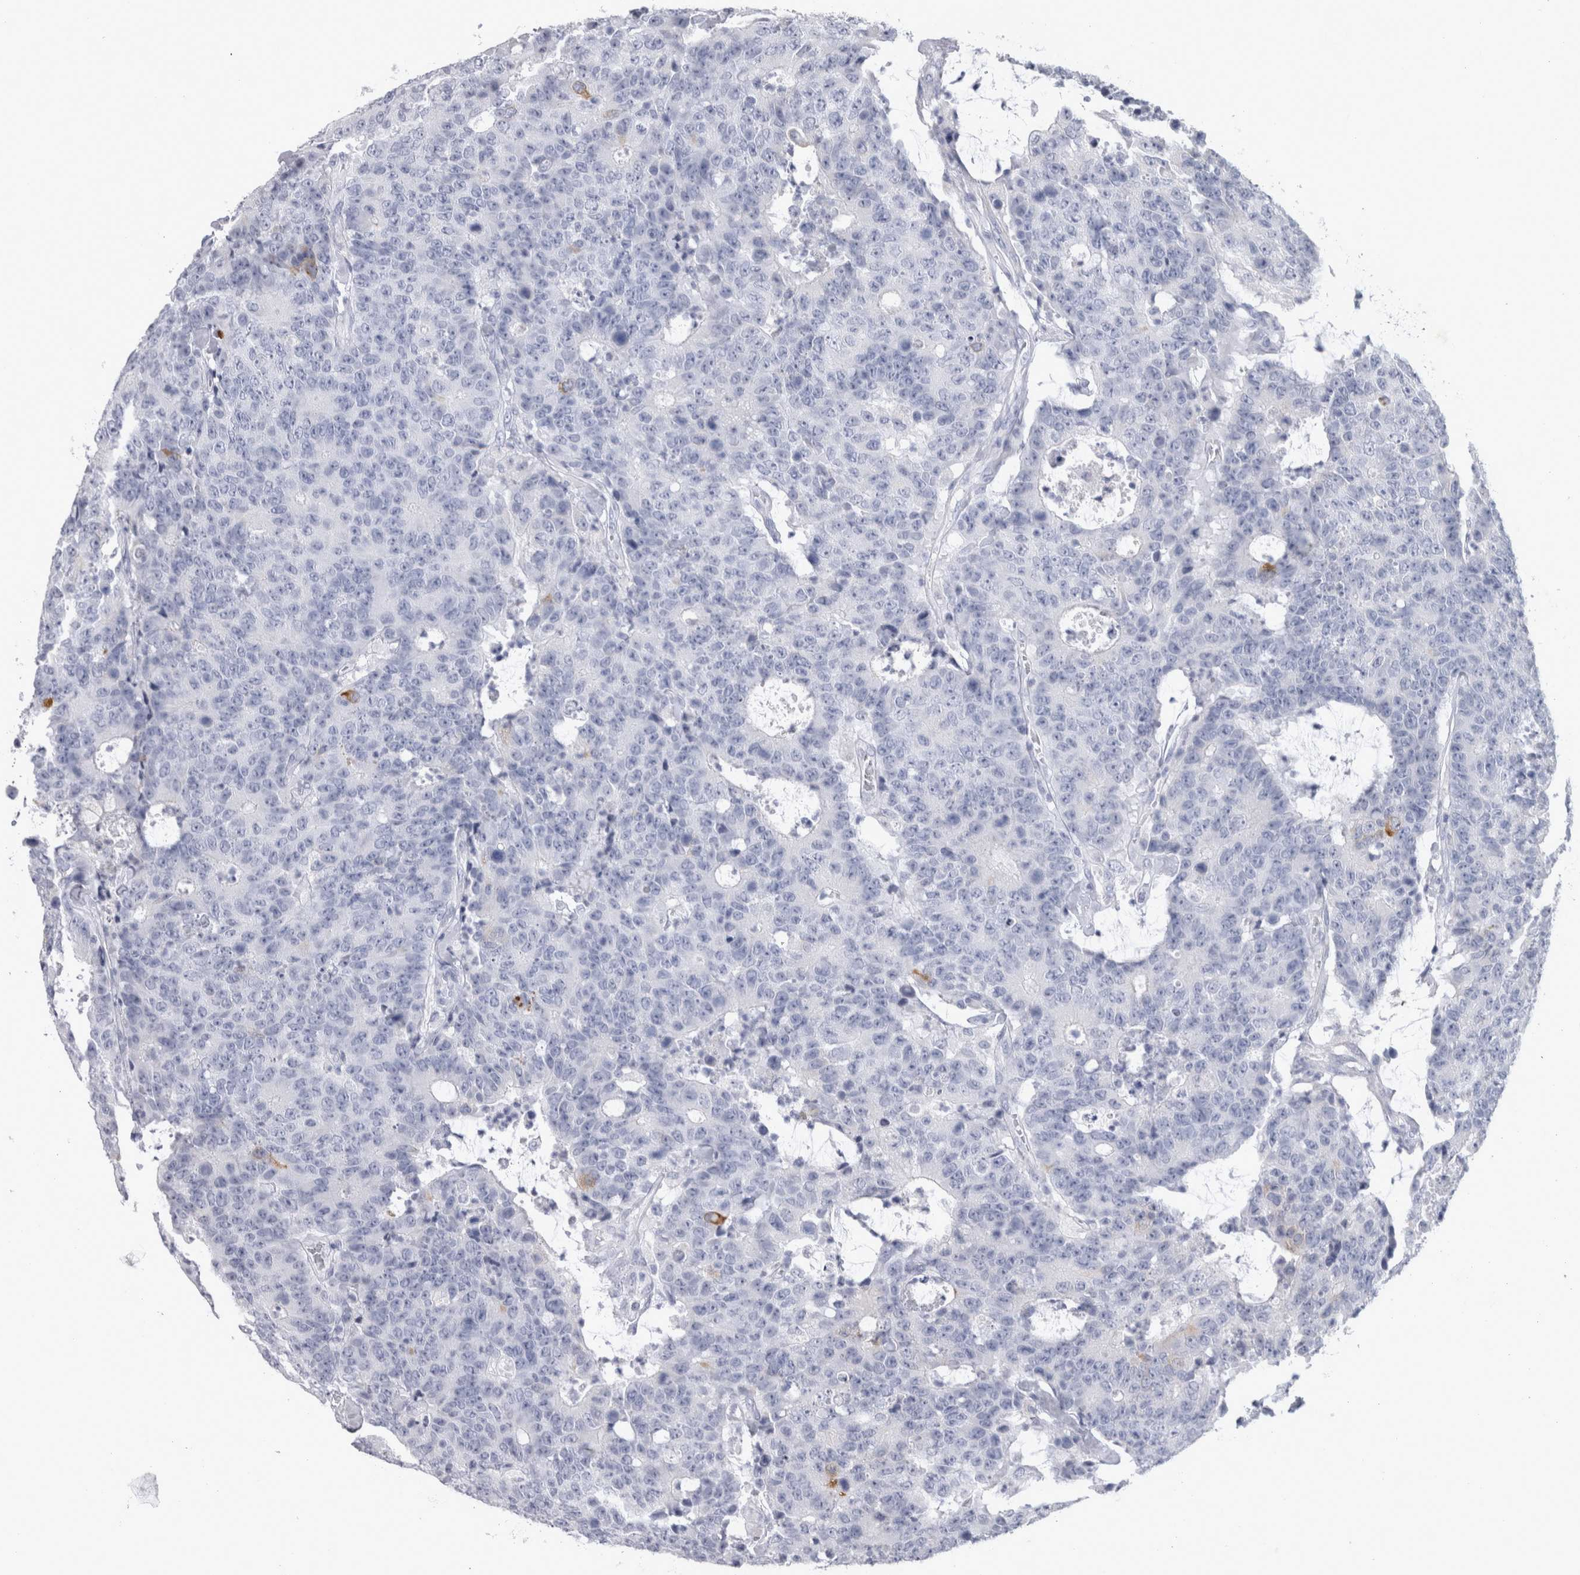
{"staining": {"intensity": "negative", "quantity": "none", "location": "none"}, "tissue": "colorectal cancer", "cell_type": "Tumor cells", "image_type": "cancer", "snomed": [{"axis": "morphology", "description": "Adenocarcinoma, NOS"}, {"axis": "topography", "description": "Colon"}], "caption": "An immunohistochemistry (IHC) image of adenocarcinoma (colorectal) is shown. There is no staining in tumor cells of adenocarcinoma (colorectal).", "gene": "MSMB", "patient": {"sex": "female", "age": 86}}